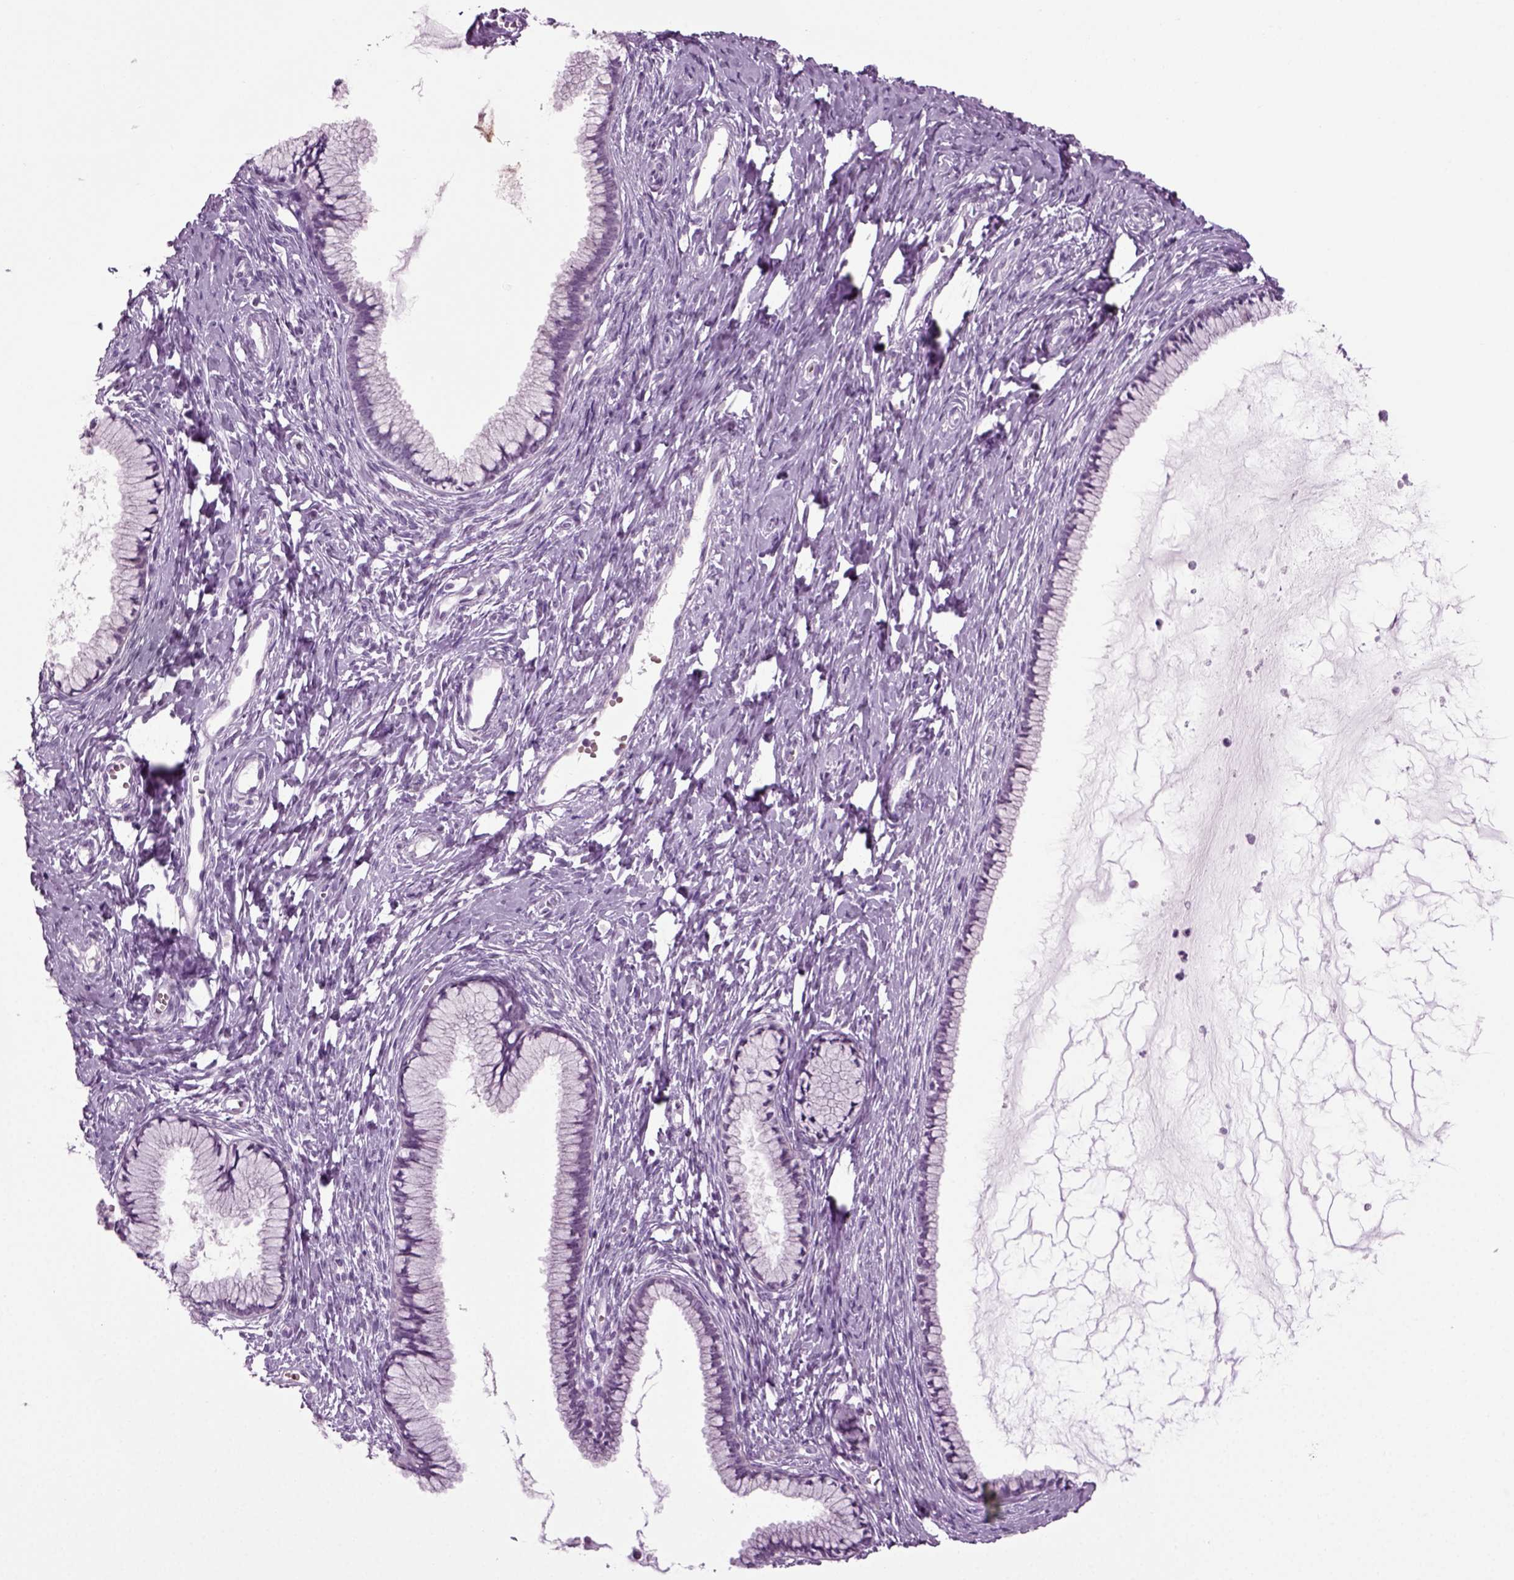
{"staining": {"intensity": "negative", "quantity": "none", "location": "none"}, "tissue": "cervix", "cell_type": "Glandular cells", "image_type": "normal", "snomed": [{"axis": "morphology", "description": "Normal tissue, NOS"}, {"axis": "topography", "description": "Cervix"}], "caption": "DAB (3,3'-diaminobenzidine) immunohistochemical staining of unremarkable cervix displays no significant staining in glandular cells. The staining is performed using DAB (3,3'-diaminobenzidine) brown chromogen with nuclei counter-stained in using hematoxylin.", "gene": "ZC2HC1C", "patient": {"sex": "female", "age": 40}}